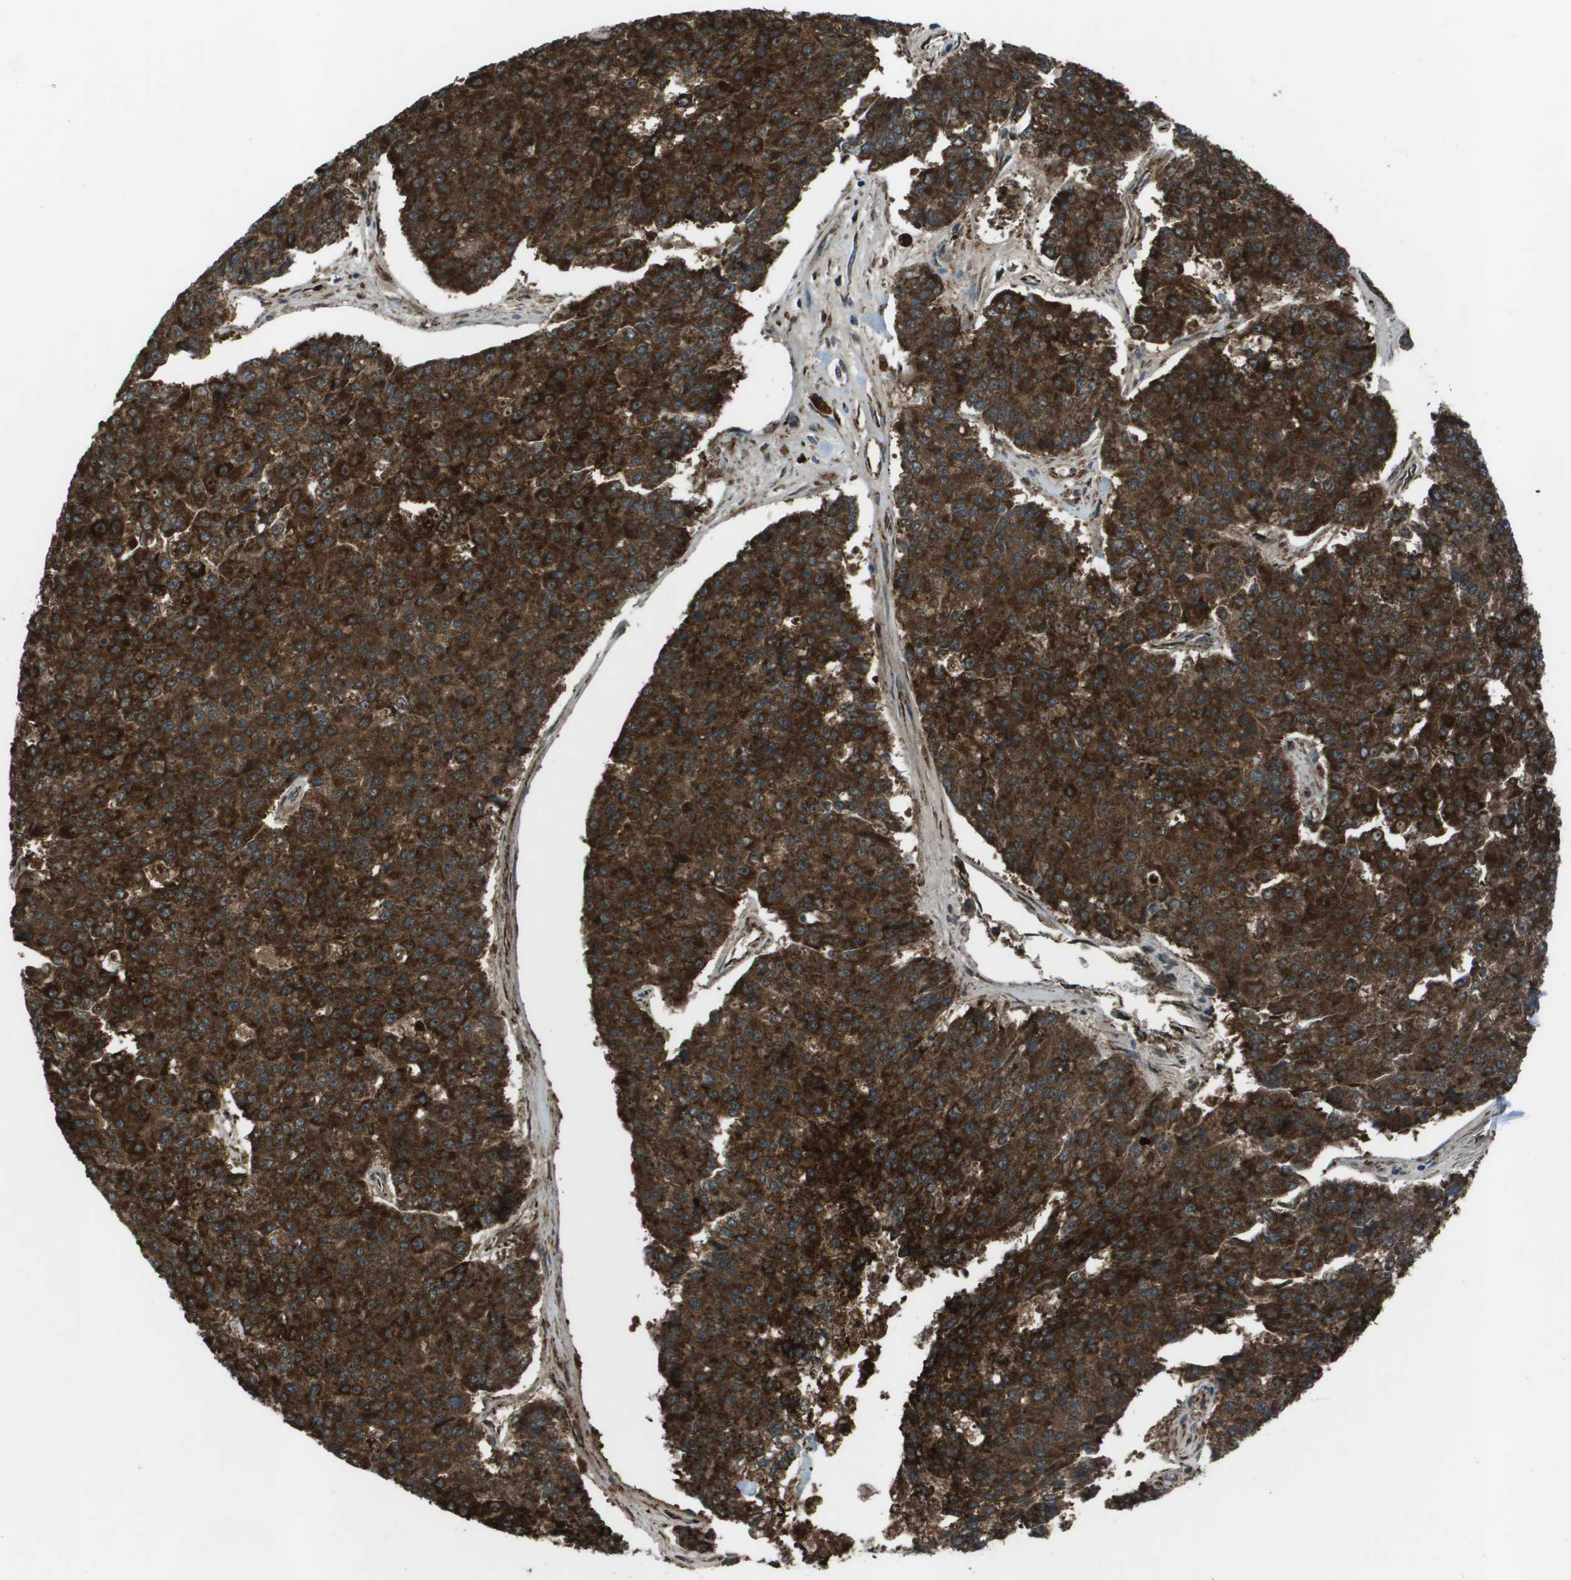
{"staining": {"intensity": "strong", "quantity": ">75%", "location": "cytoplasmic/membranous"}, "tissue": "pancreatic cancer", "cell_type": "Tumor cells", "image_type": "cancer", "snomed": [{"axis": "morphology", "description": "Adenocarcinoma, NOS"}, {"axis": "topography", "description": "Pancreas"}], "caption": "Human adenocarcinoma (pancreatic) stained with a protein marker displays strong staining in tumor cells.", "gene": "UTS2", "patient": {"sex": "male", "age": 50}}